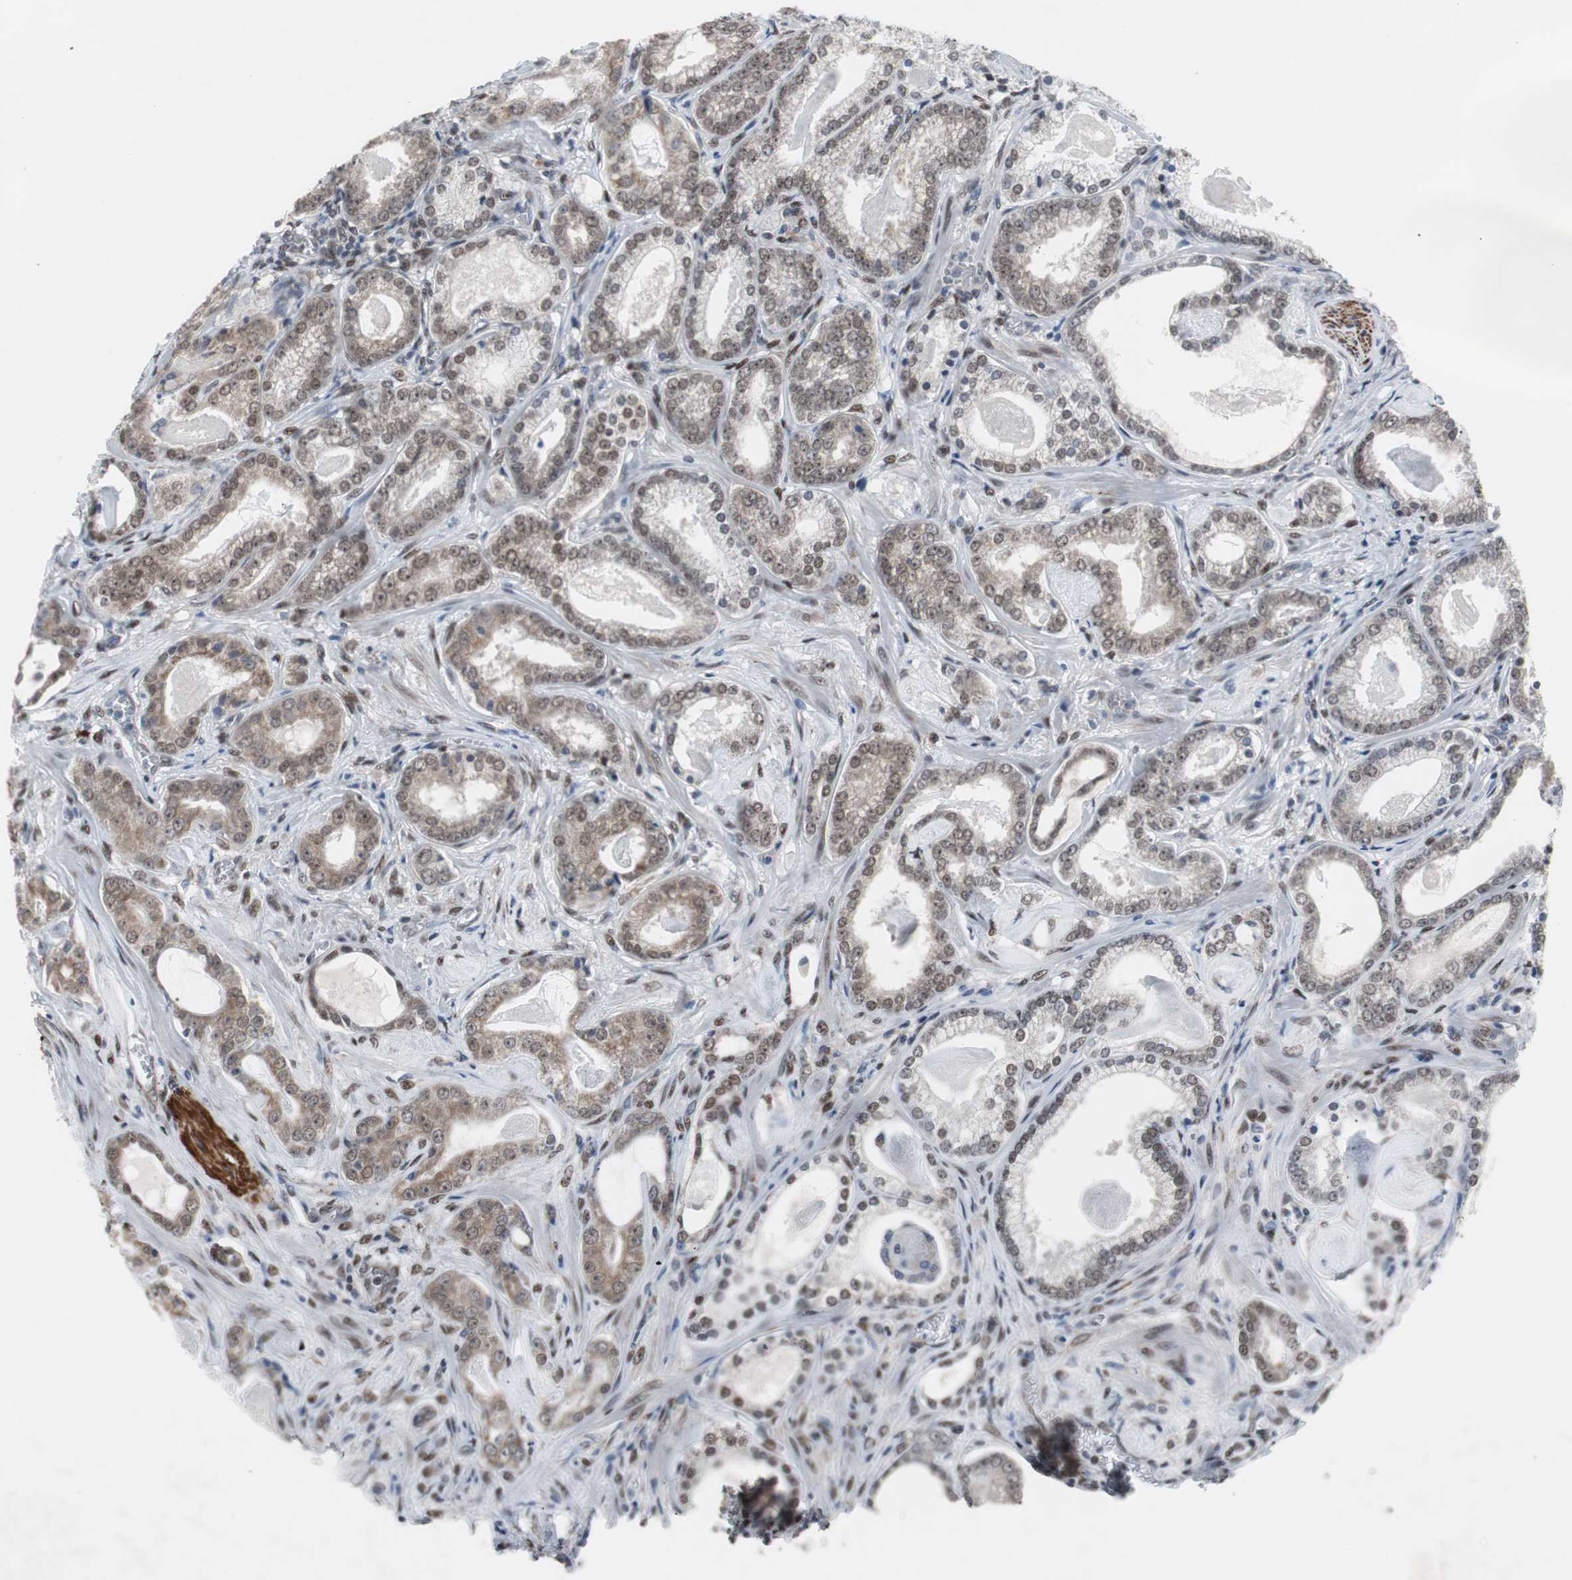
{"staining": {"intensity": "moderate", "quantity": "25%-75%", "location": "nuclear"}, "tissue": "prostate cancer", "cell_type": "Tumor cells", "image_type": "cancer", "snomed": [{"axis": "morphology", "description": "Adenocarcinoma, Low grade"}, {"axis": "topography", "description": "Prostate"}], "caption": "Immunohistochemical staining of human prostate cancer (low-grade adenocarcinoma) displays medium levels of moderate nuclear staining in approximately 25%-75% of tumor cells.", "gene": "ZHX2", "patient": {"sex": "male", "age": 59}}